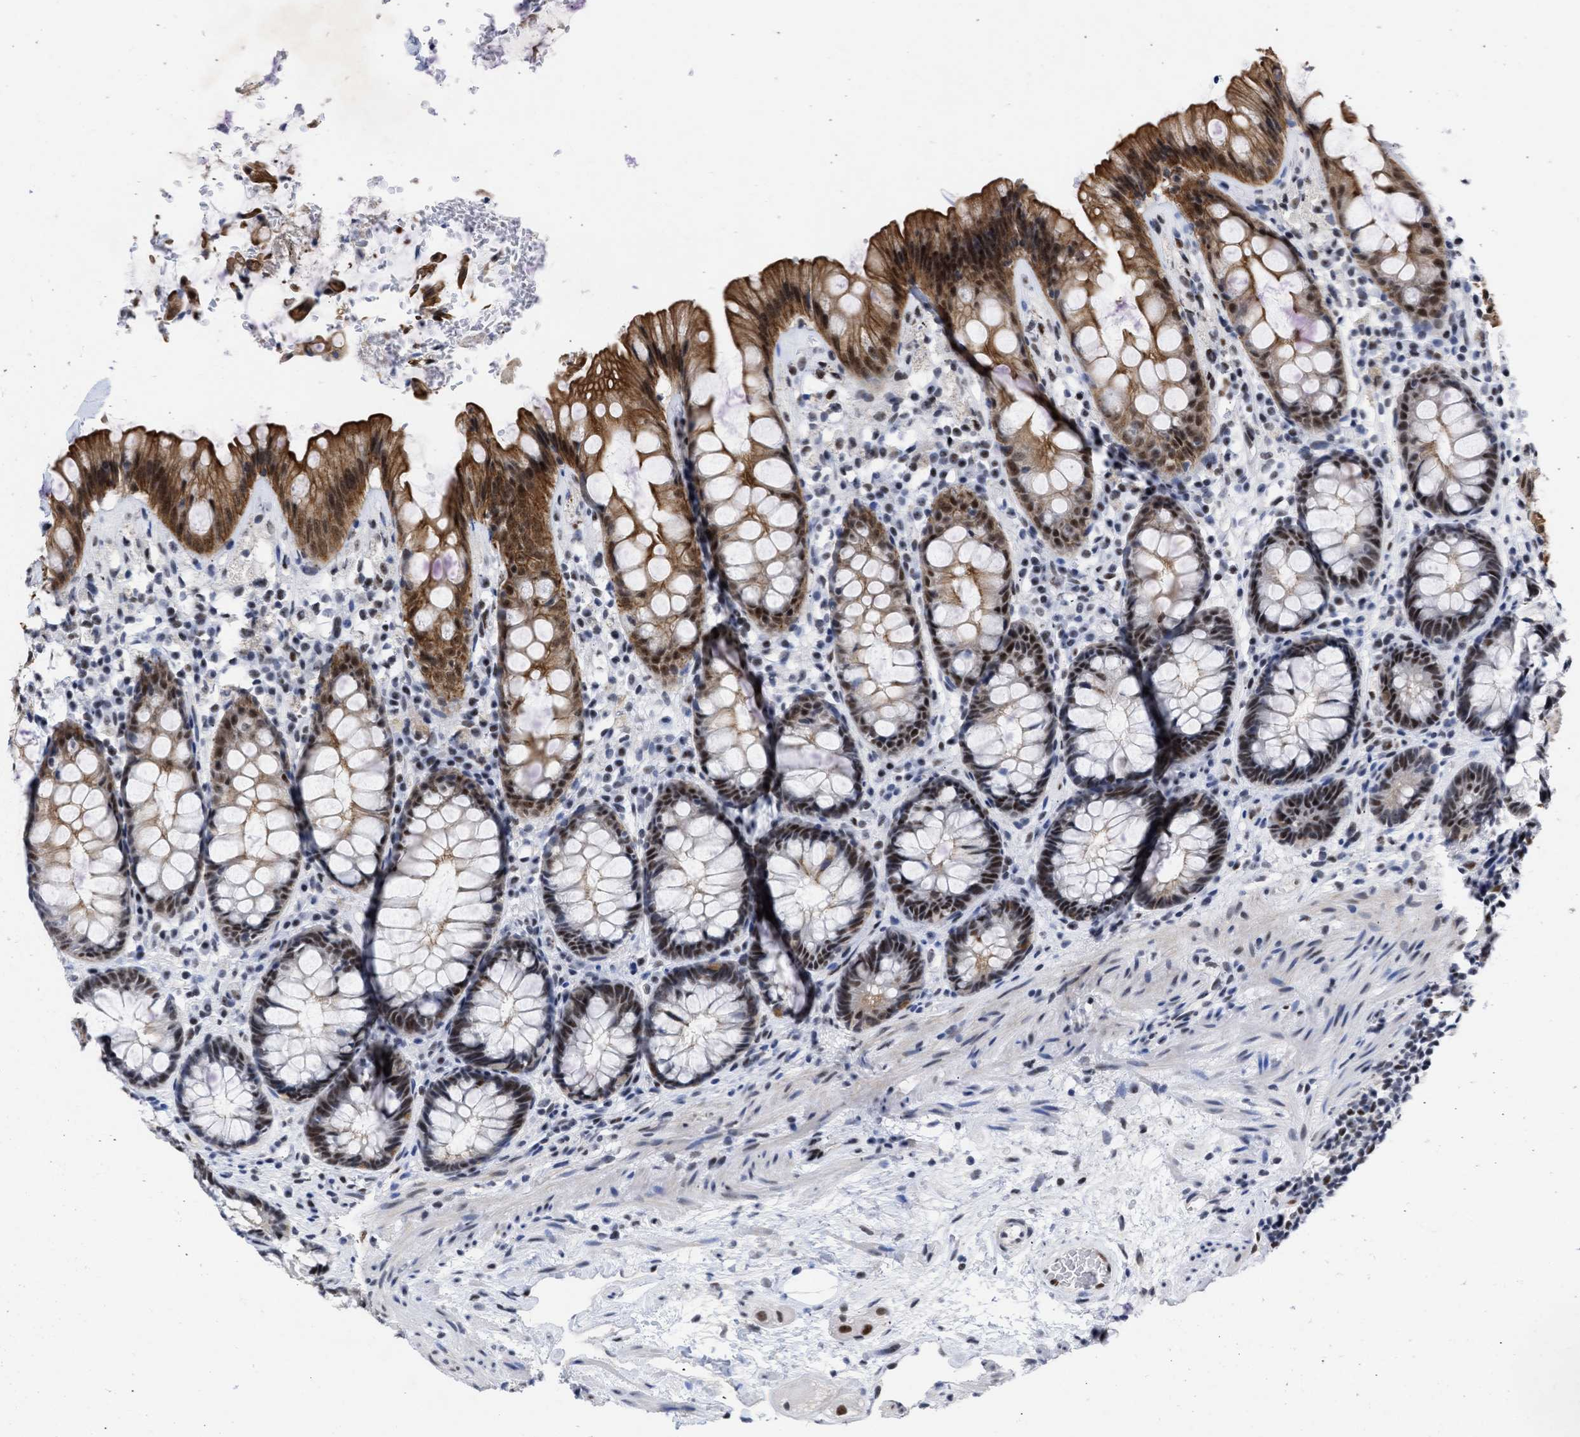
{"staining": {"intensity": "strong", "quantity": ">75%", "location": "cytoplasmic/membranous,nuclear"}, "tissue": "rectum", "cell_type": "Glandular cells", "image_type": "normal", "snomed": [{"axis": "morphology", "description": "Normal tissue, NOS"}, {"axis": "topography", "description": "Rectum"}], "caption": "IHC image of unremarkable human rectum stained for a protein (brown), which reveals high levels of strong cytoplasmic/membranous,nuclear expression in approximately >75% of glandular cells.", "gene": "DDX41", "patient": {"sex": "male", "age": 64}}